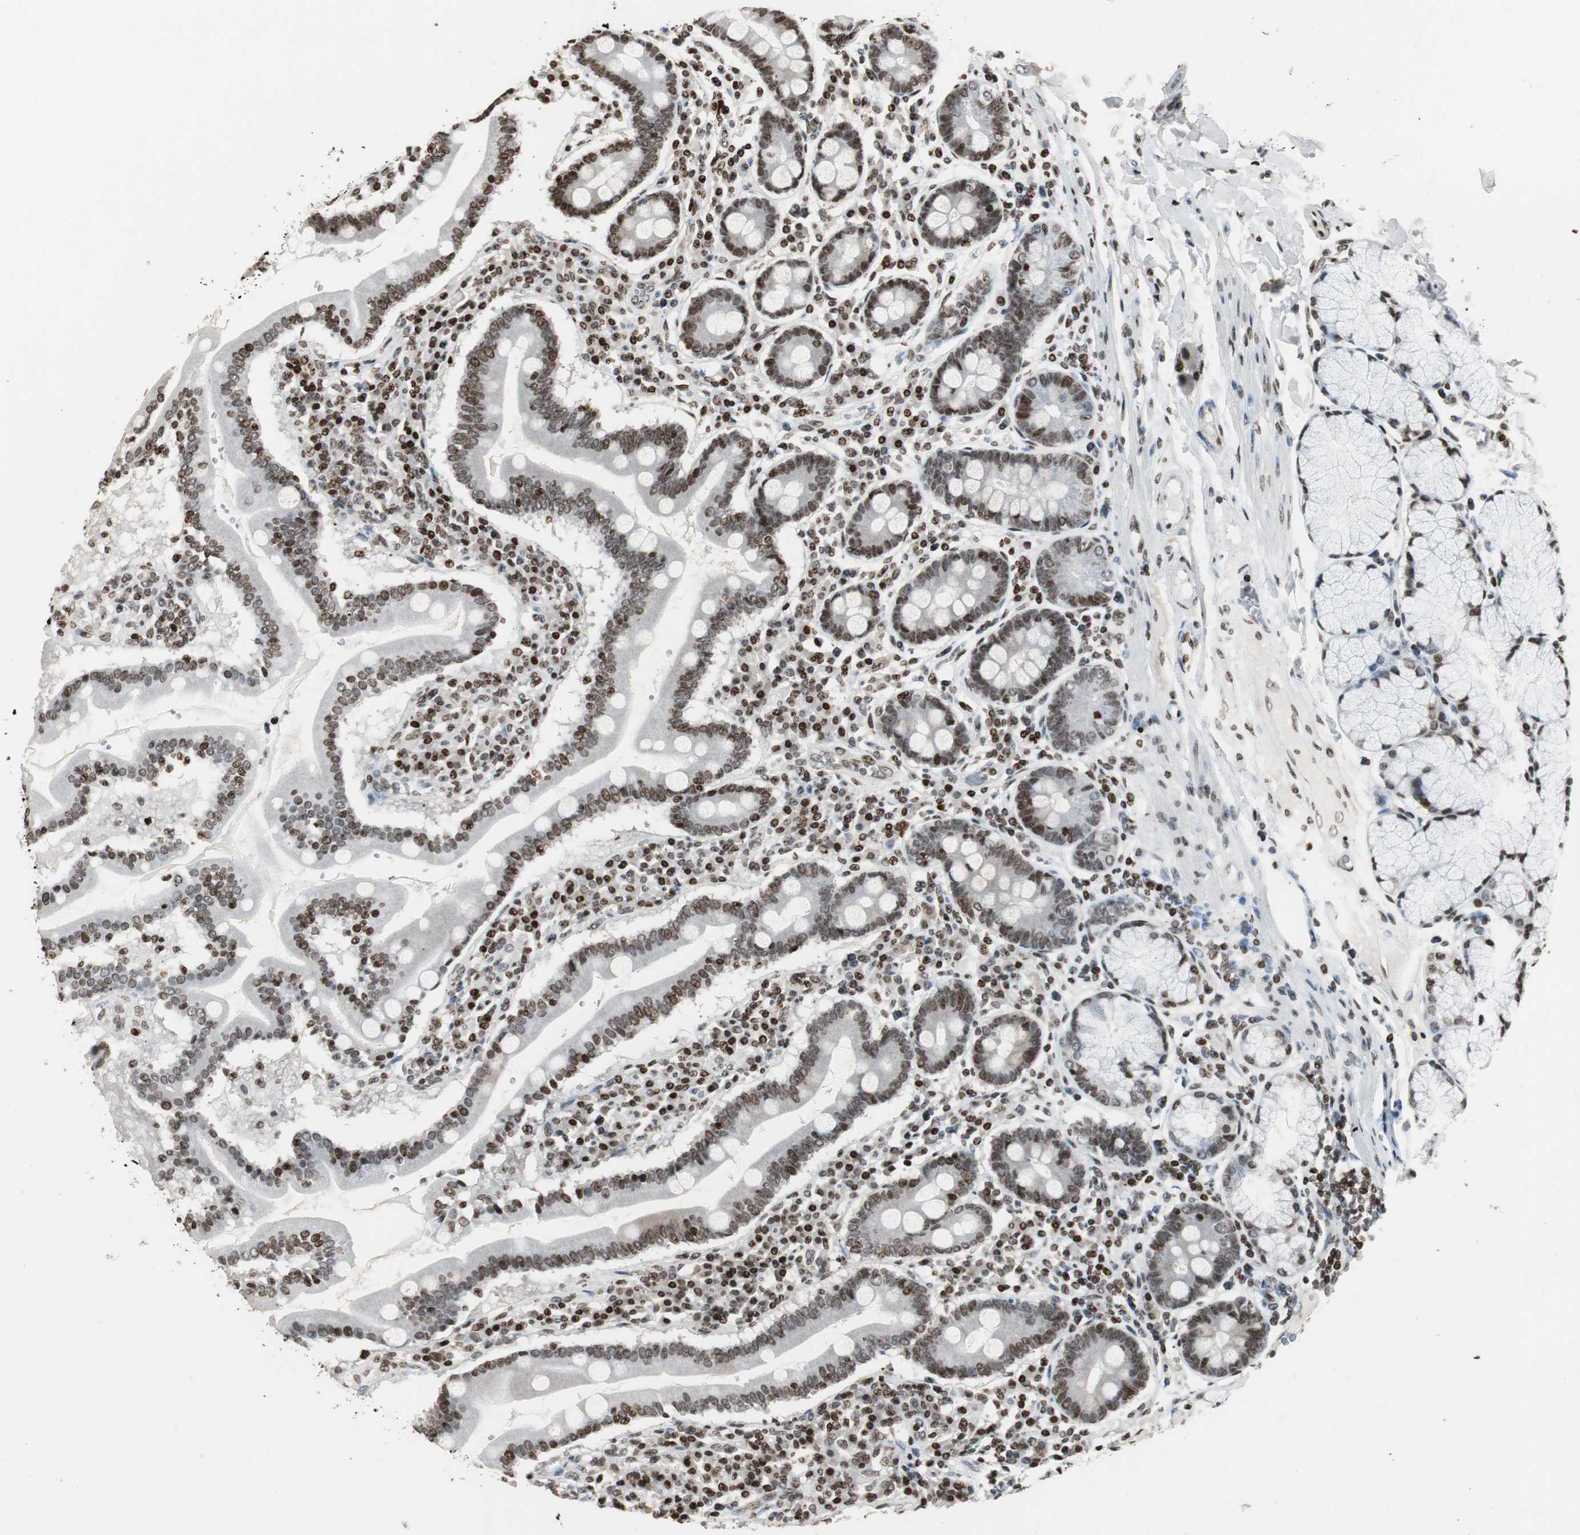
{"staining": {"intensity": "strong", "quantity": ">75%", "location": "nuclear"}, "tissue": "duodenum", "cell_type": "Glandular cells", "image_type": "normal", "snomed": [{"axis": "morphology", "description": "Normal tissue, NOS"}, {"axis": "topography", "description": "Duodenum"}], "caption": "Protein staining by immunohistochemistry (IHC) displays strong nuclear expression in approximately >75% of glandular cells in normal duodenum.", "gene": "PAXIP1", "patient": {"sex": "male", "age": 50}}